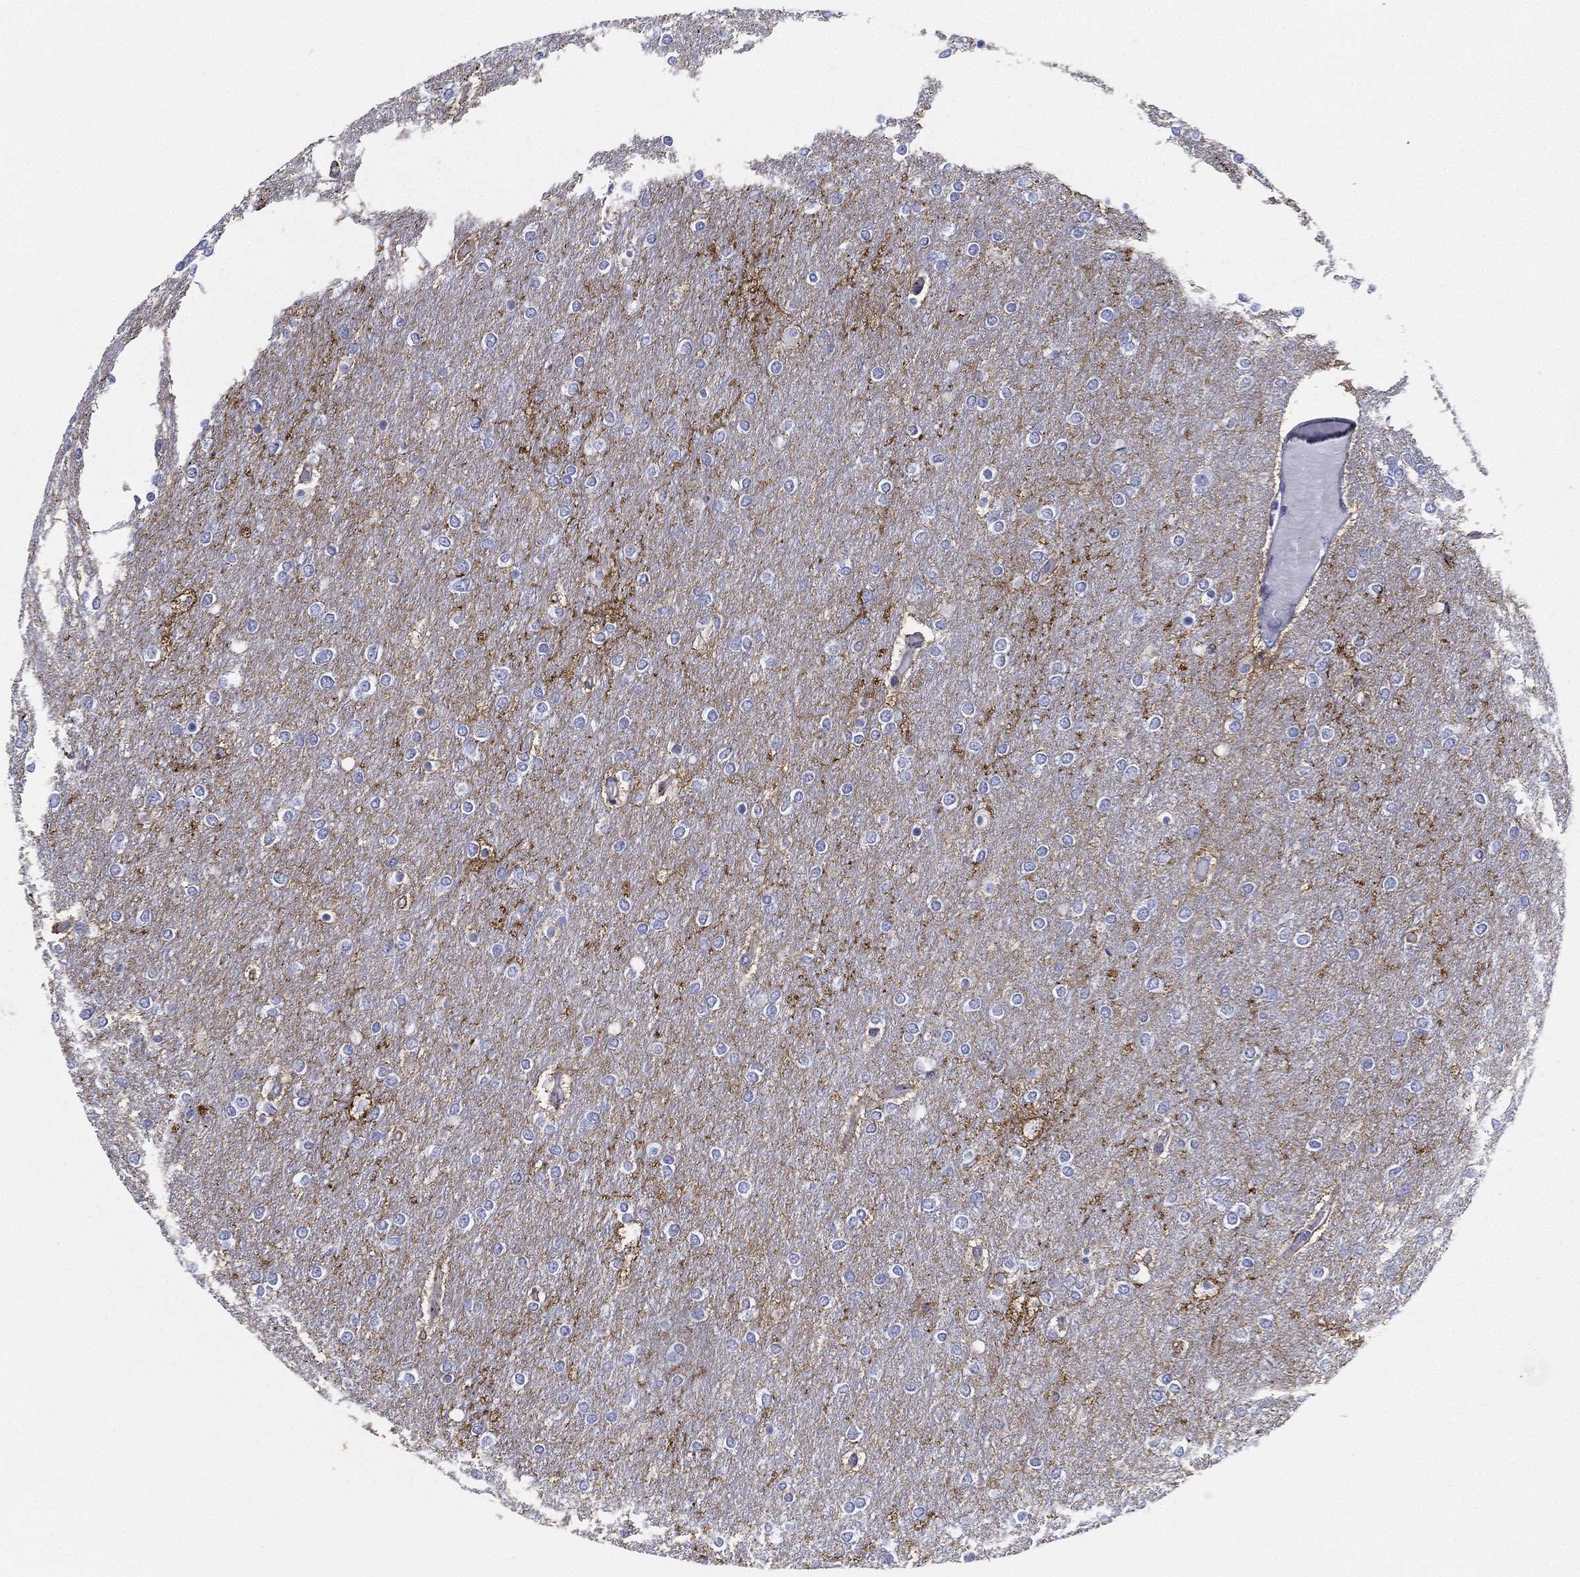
{"staining": {"intensity": "negative", "quantity": "none", "location": "none"}, "tissue": "glioma", "cell_type": "Tumor cells", "image_type": "cancer", "snomed": [{"axis": "morphology", "description": "Glioma, malignant, High grade"}, {"axis": "topography", "description": "Brain"}], "caption": "This is a image of IHC staining of glioma, which shows no positivity in tumor cells. (Immunohistochemistry (ihc), brightfield microscopy, high magnification).", "gene": "ATP1B2", "patient": {"sex": "female", "age": 61}}